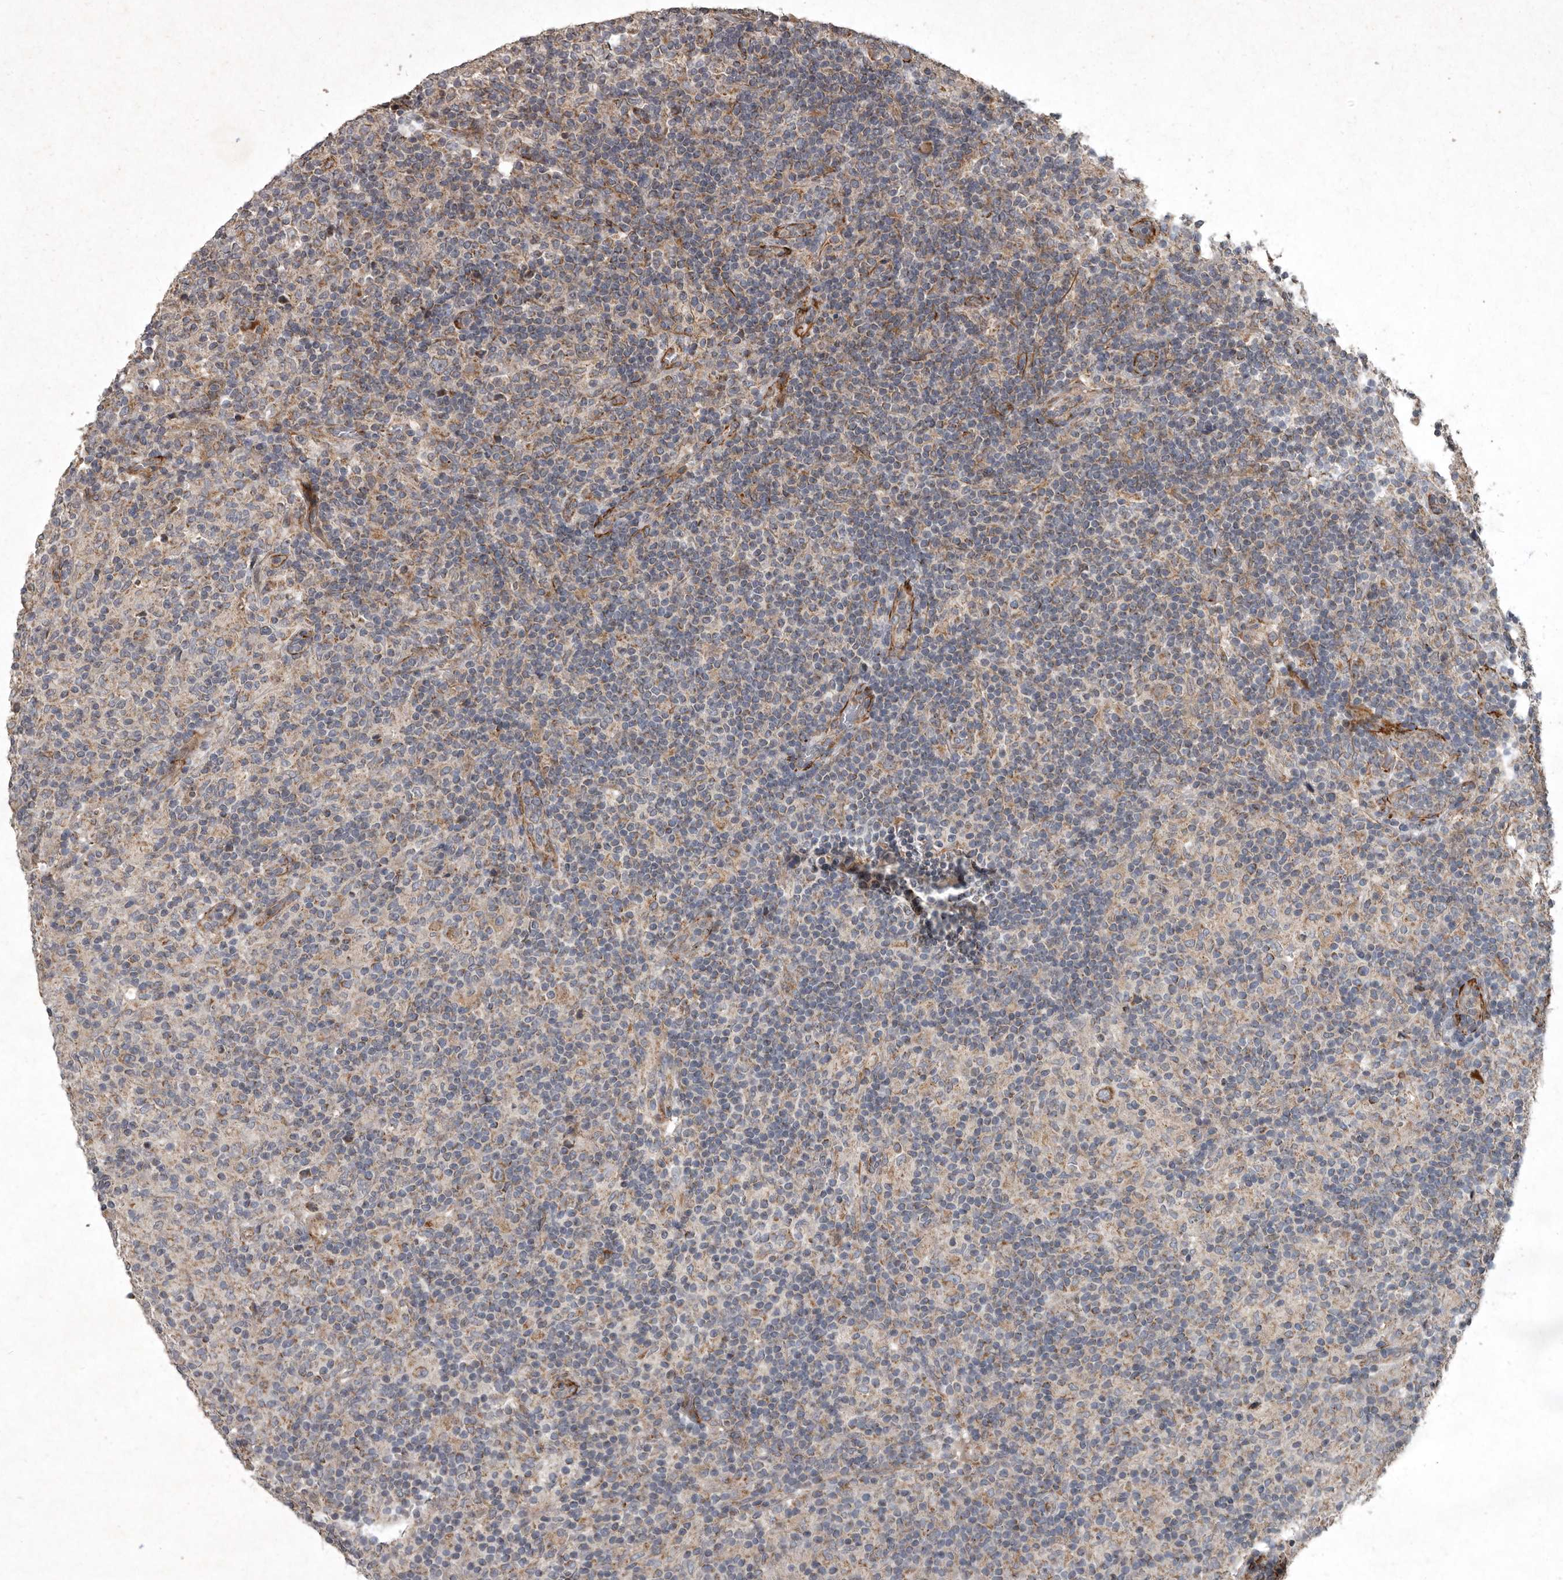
{"staining": {"intensity": "moderate", "quantity": ">75%", "location": "cytoplasmic/membranous"}, "tissue": "lymphoma", "cell_type": "Tumor cells", "image_type": "cancer", "snomed": [{"axis": "morphology", "description": "Hodgkin's disease, NOS"}, {"axis": "topography", "description": "Lymph node"}], "caption": "An immunohistochemistry histopathology image of neoplastic tissue is shown. Protein staining in brown labels moderate cytoplasmic/membranous positivity in lymphoma within tumor cells. The staining is performed using DAB brown chromogen to label protein expression. The nuclei are counter-stained blue using hematoxylin.", "gene": "MRPS15", "patient": {"sex": "male", "age": 70}}